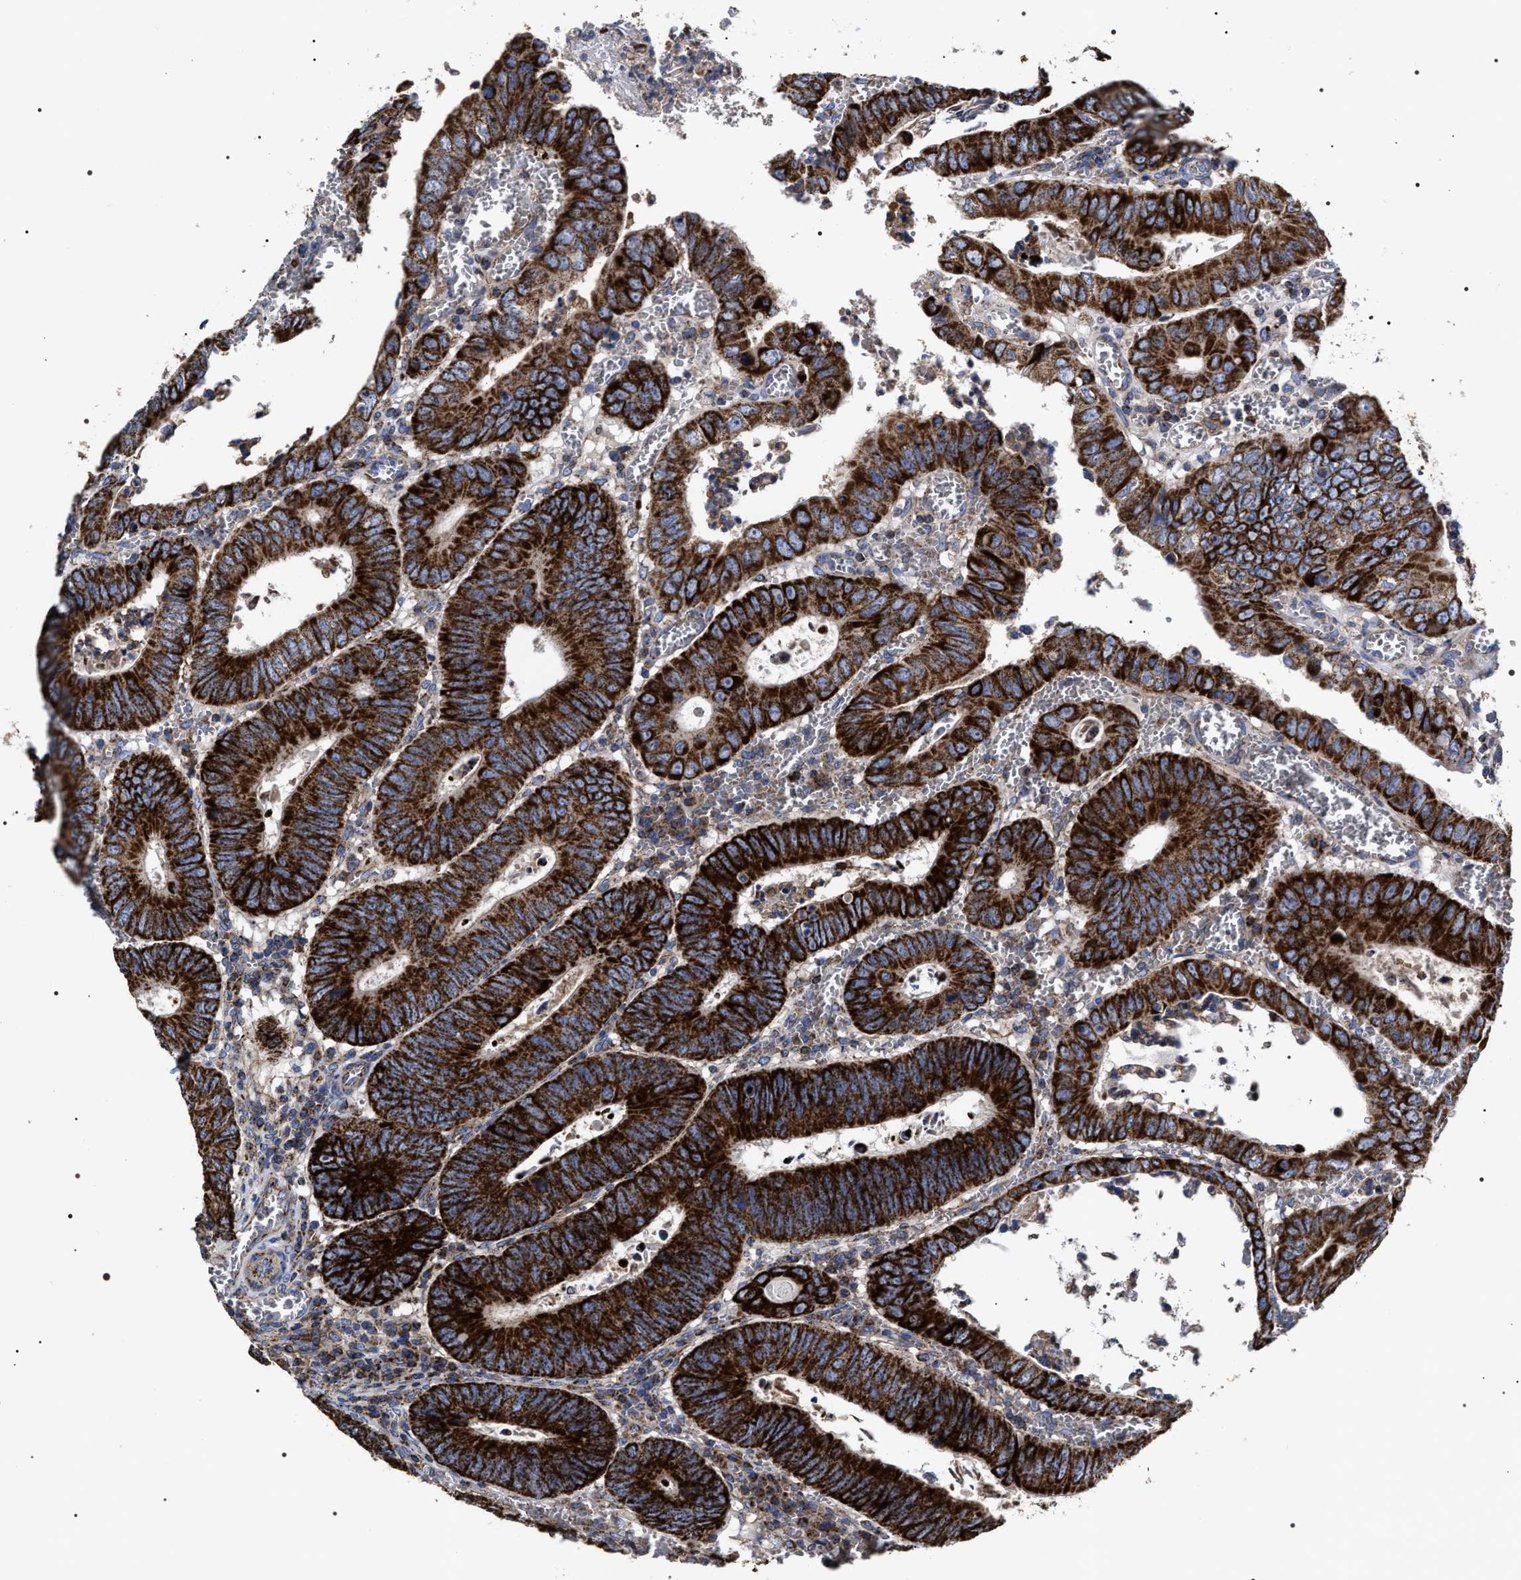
{"staining": {"intensity": "strong", "quantity": ">75%", "location": "cytoplasmic/membranous"}, "tissue": "colorectal cancer", "cell_type": "Tumor cells", "image_type": "cancer", "snomed": [{"axis": "morphology", "description": "Inflammation, NOS"}, {"axis": "morphology", "description": "Adenocarcinoma, NOS"}, {"axis": "topography", "description": "Colon"}], "caption": "Colorectal cancer (adenocarcinoma) tissue exhibits strong cytoplasmic/membranous expression in approximately >75% of tumor cells, visualized by immunohistochemistry.", "gene": "COG5", "patient": {"sex": "male", "age": 72}}